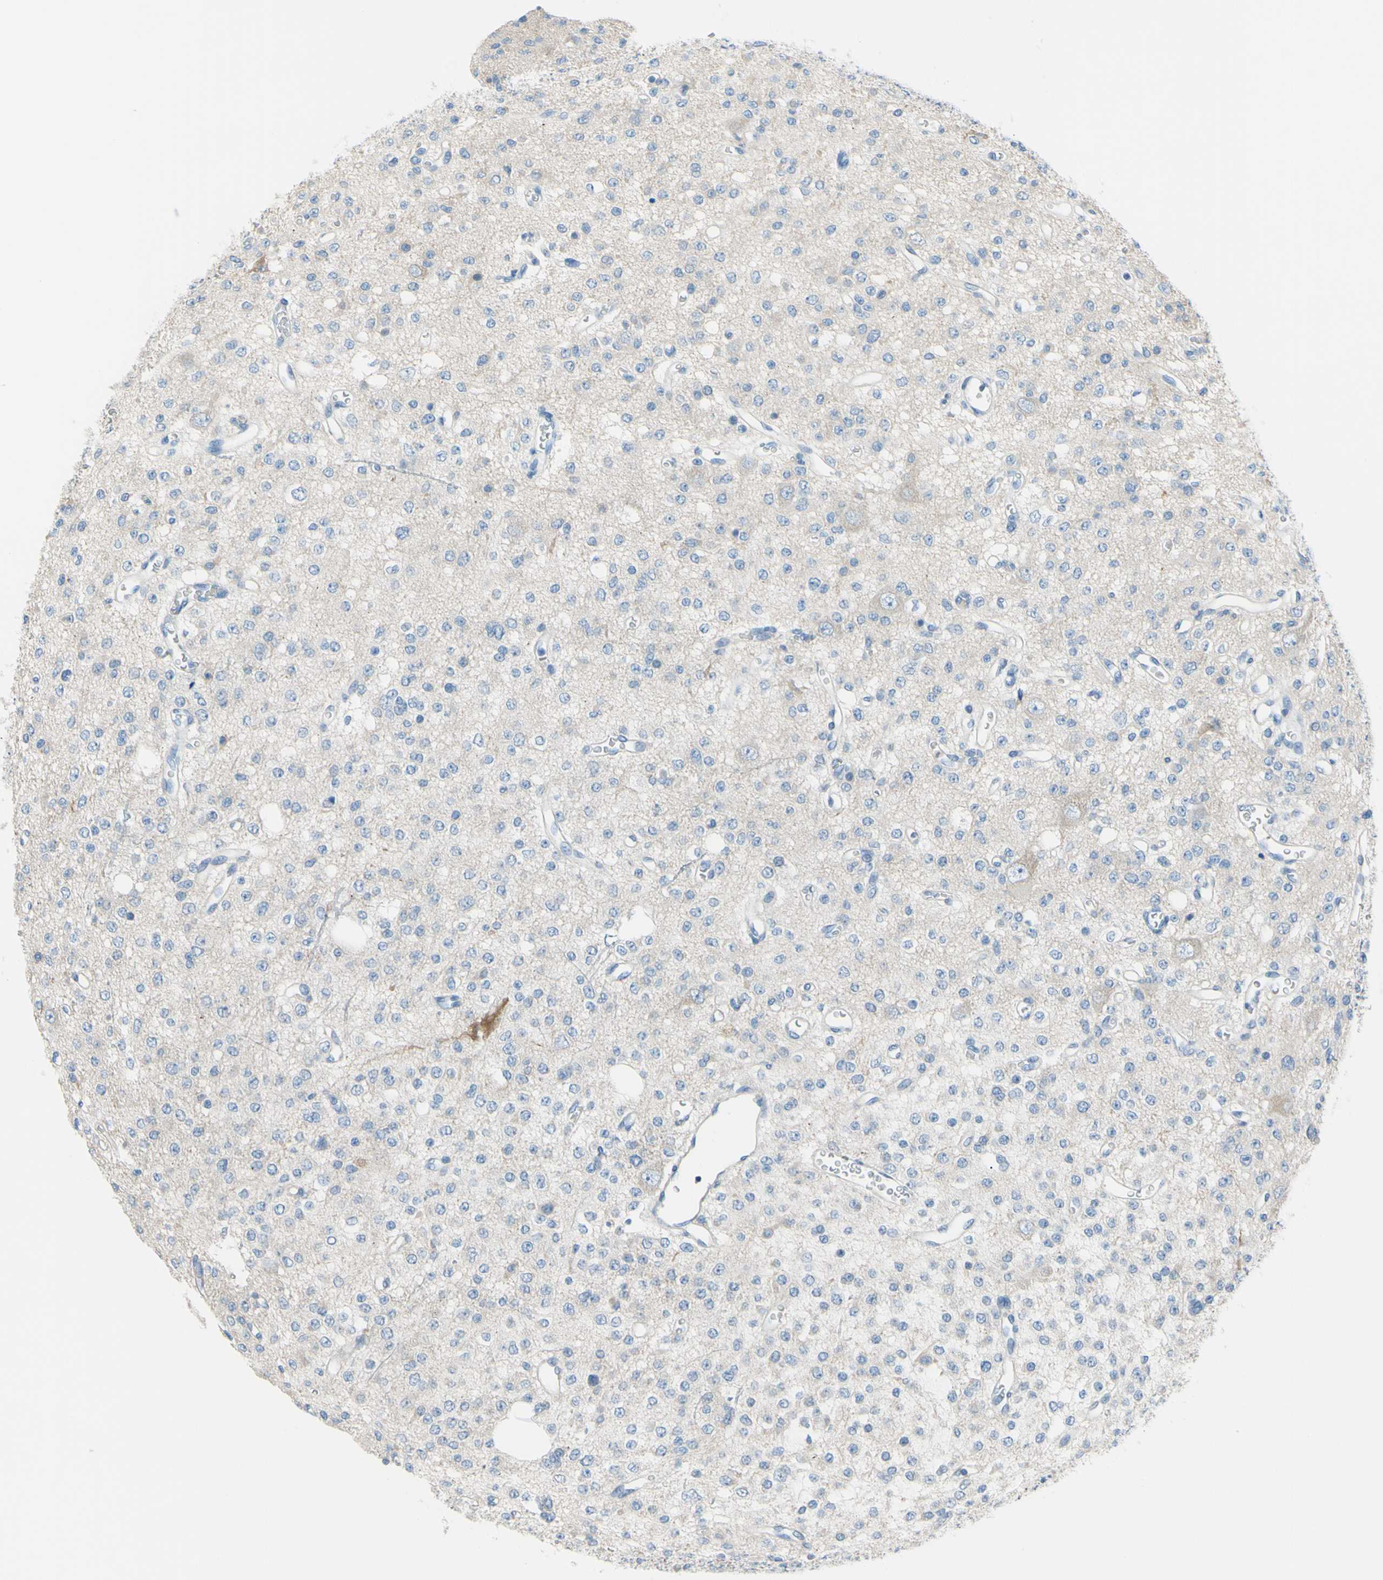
{"staining": {"intensity": "negative", "quantity": "none", "location": "none"}, "tissue": "glioma", "cell_type": "Tumor cells", "image_type": "cancer", "snomed": [{"axis": "morphology", "description": "Glioma, malignant, Low grade"}, {"axis": "topography", "description": "Brain"}], "caption": "Immunohistochemistry (IHC) histopathology image of human glioma stained for a protein (brown), which exhibits no expression in tumor cells.", "gene": "PRRG2", "patient": {"sex": "male", "age": 38}}